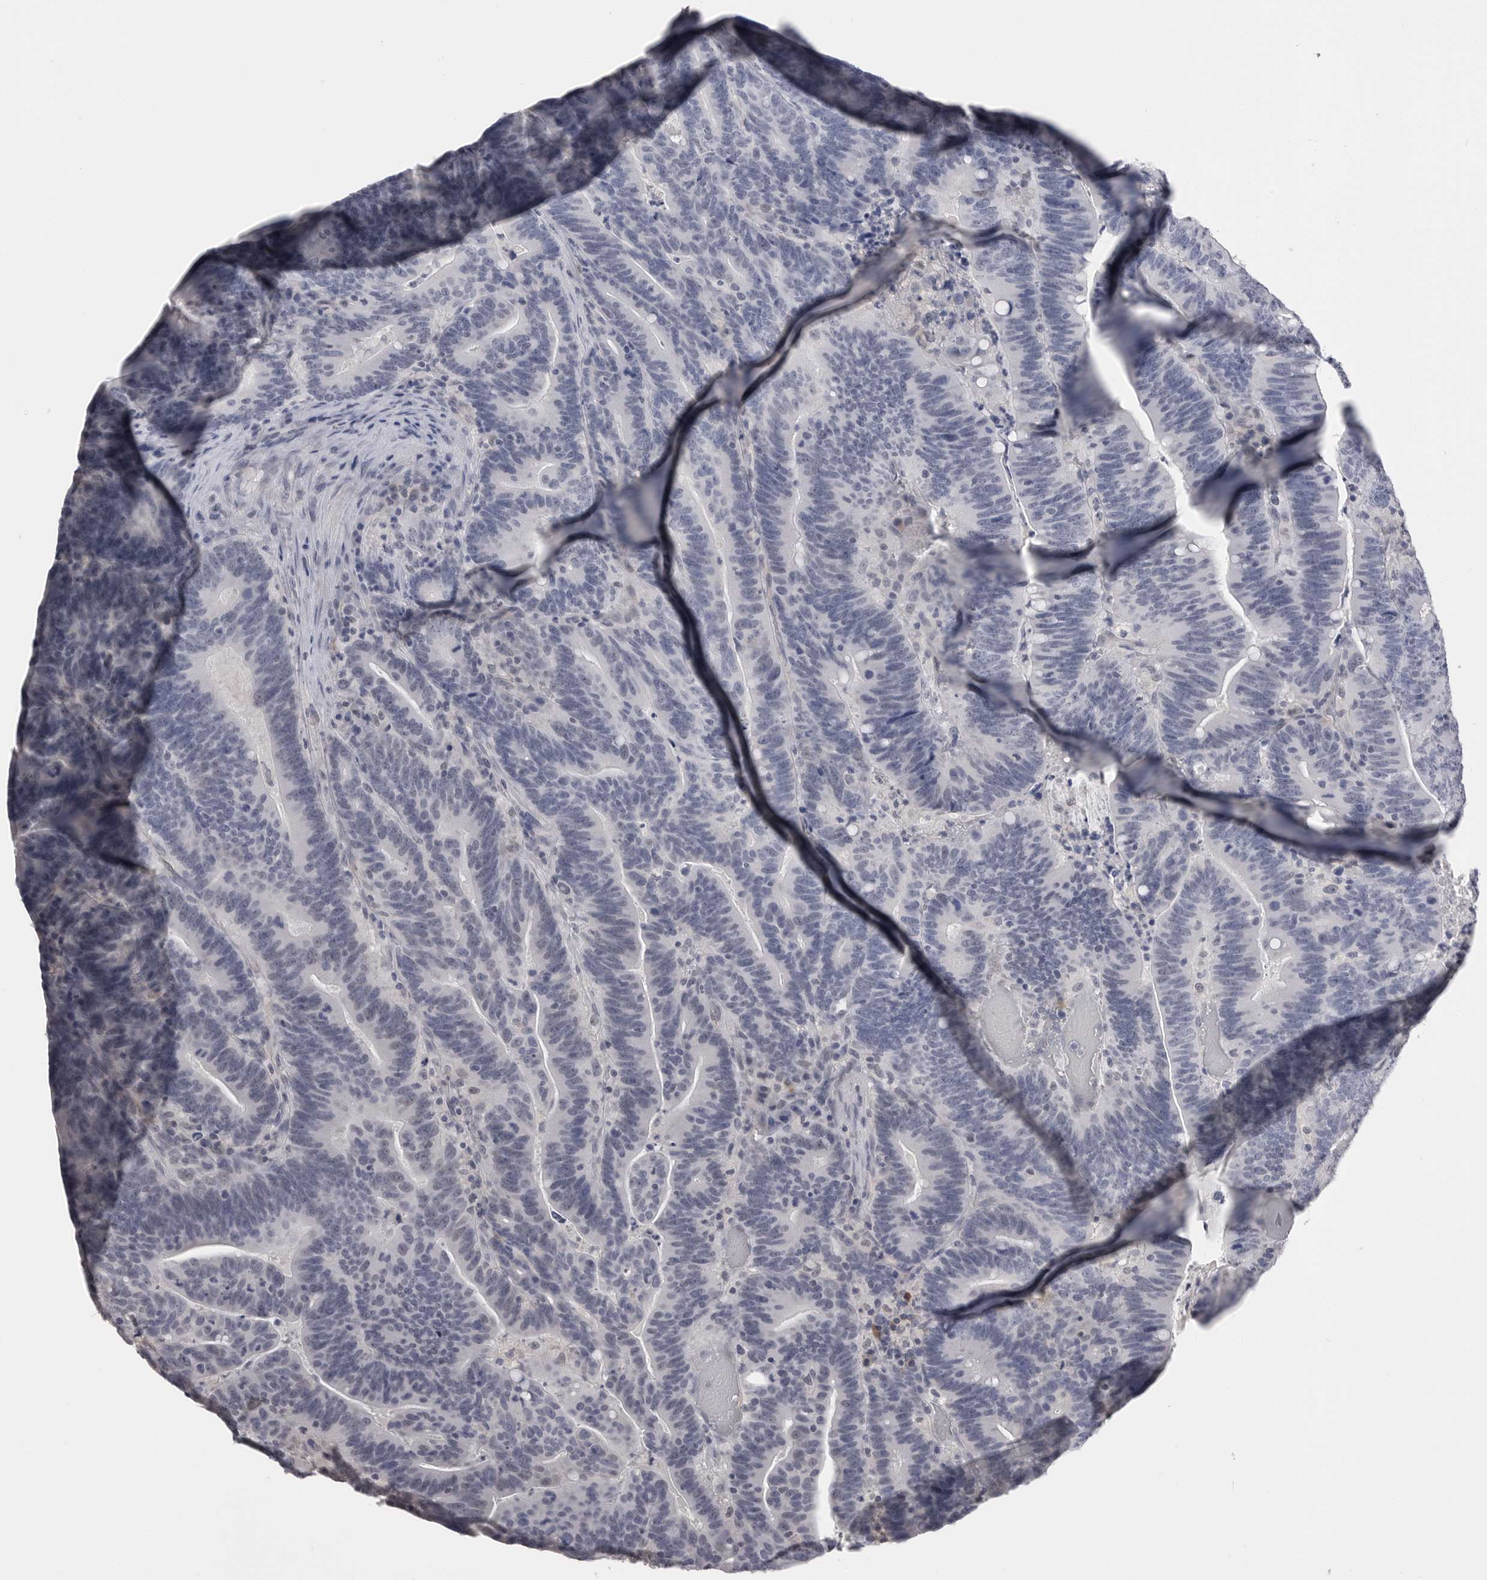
{"staining": {"intensity": "negative", "quantity": "none", "location": "none"}, "tissue": "colorectal cancer", "cell_type": "Tumor cells", "image_type": "cancer", "snomed": [{"axis": "morphology", "description": "Adenocarcinoma, NOS"}, {"axis": "topography", "description": "Colon"}], "caption": "The immunohistochemistry (IHC) photomicrograph has no significant staining in tumor cells of colorectal cancer (adenocarcinoma) tissue.", "gene": "PLEKHF1", "patient": {"sex": "female", "age": 66}}